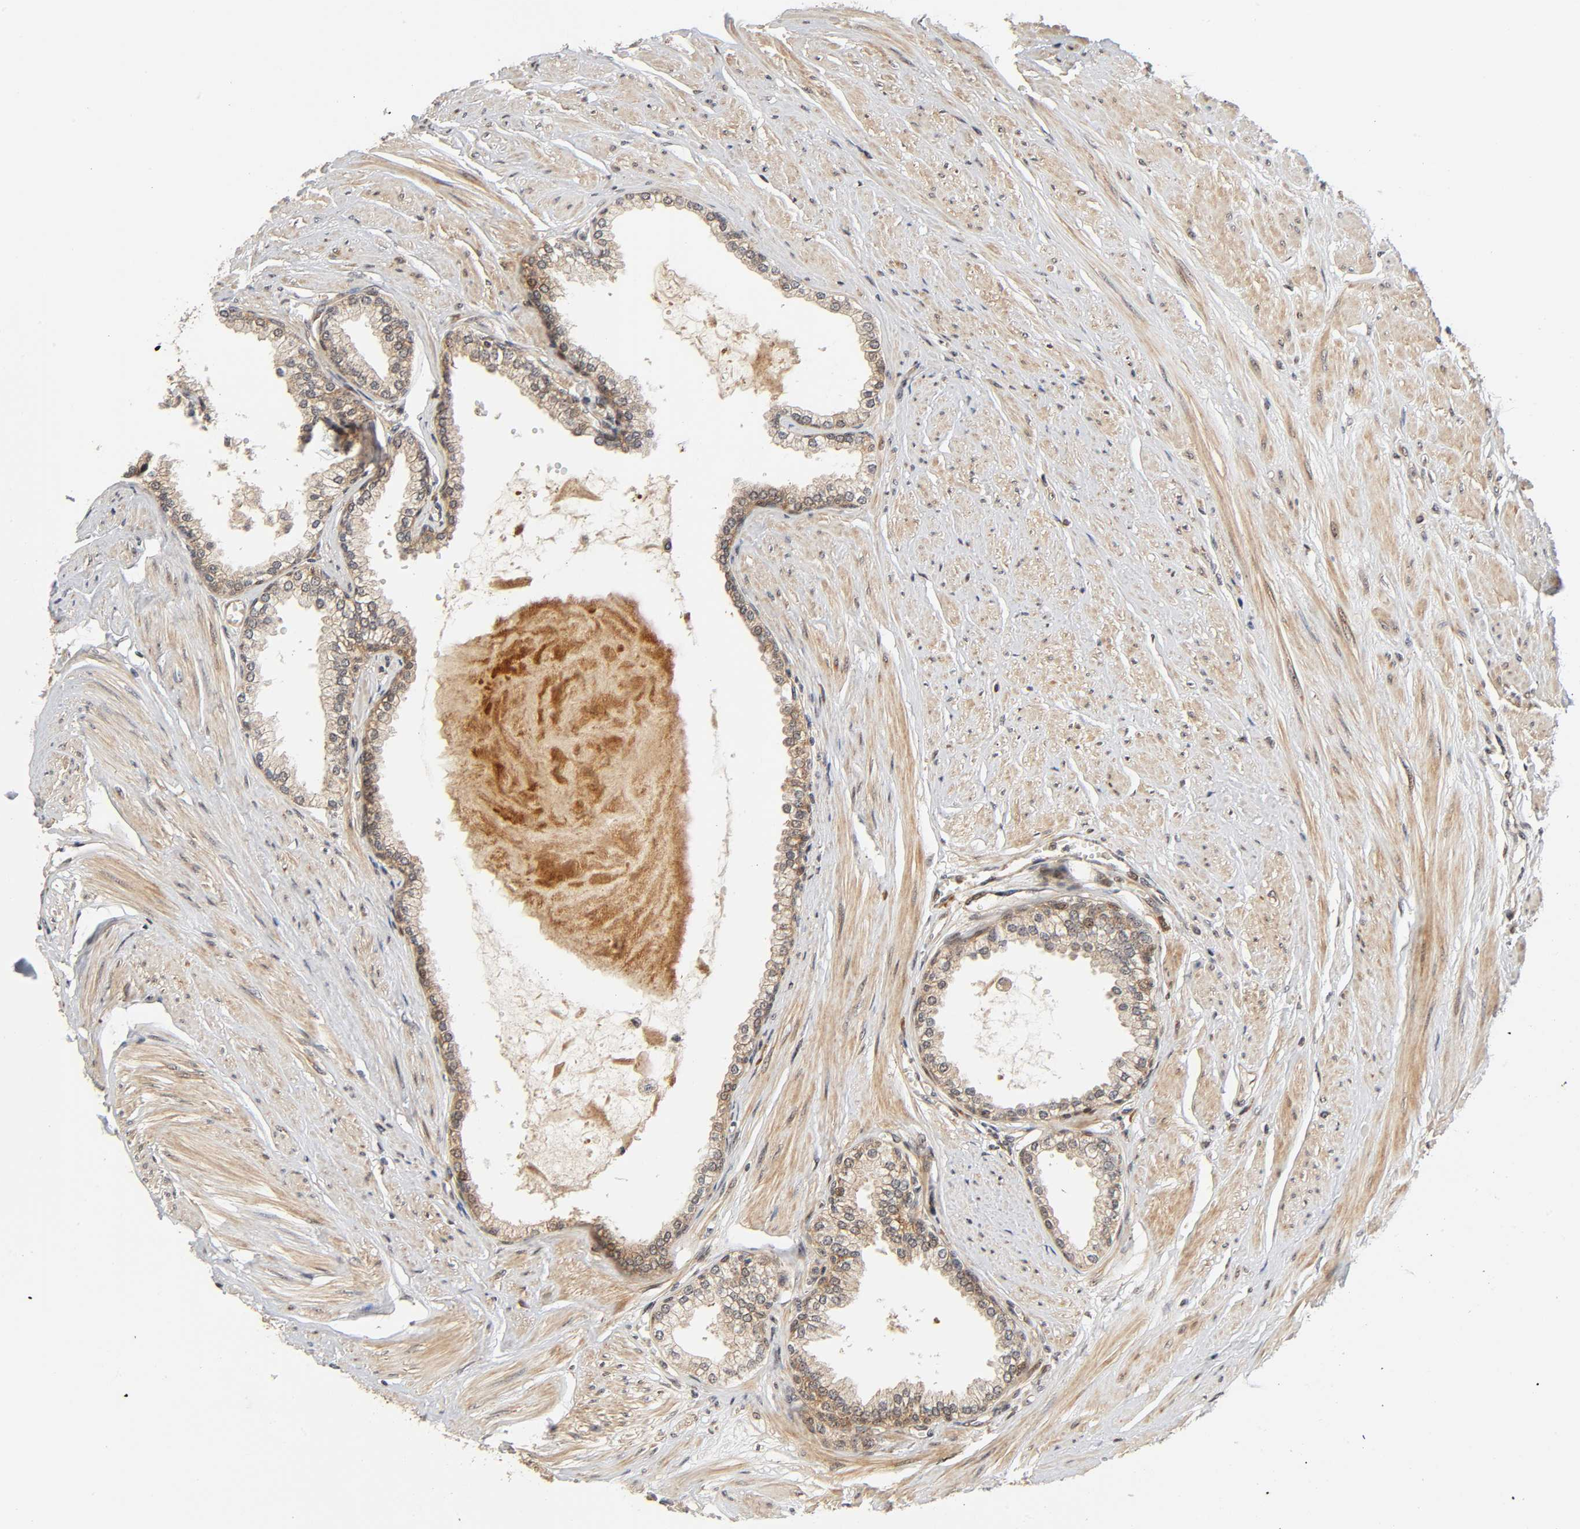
{"staining": {"intensity": "weak", "quantity": ">75%", "location": "cytoplasmic/membranous"}, "tissue": "prostate", "cell_type": "Glandular cells", "image_type": "normal", "snomed": [{"axis": "morphology", "description": "Normal tissue, NOS"}, {"axis": "topography", "description": "Prostate"}], "caption": "Immunohistochemical staining of benign prostate shows low levels of weak cytoplasmic/membranous positivity in about >75% of glandular cells. (DAB (3,3'-diaminobenzidine) IHC, brown staining for protein, blue staining for nuclei).", "gene": "IQCJ", "patient": {"sex": "male", "age": 64}}